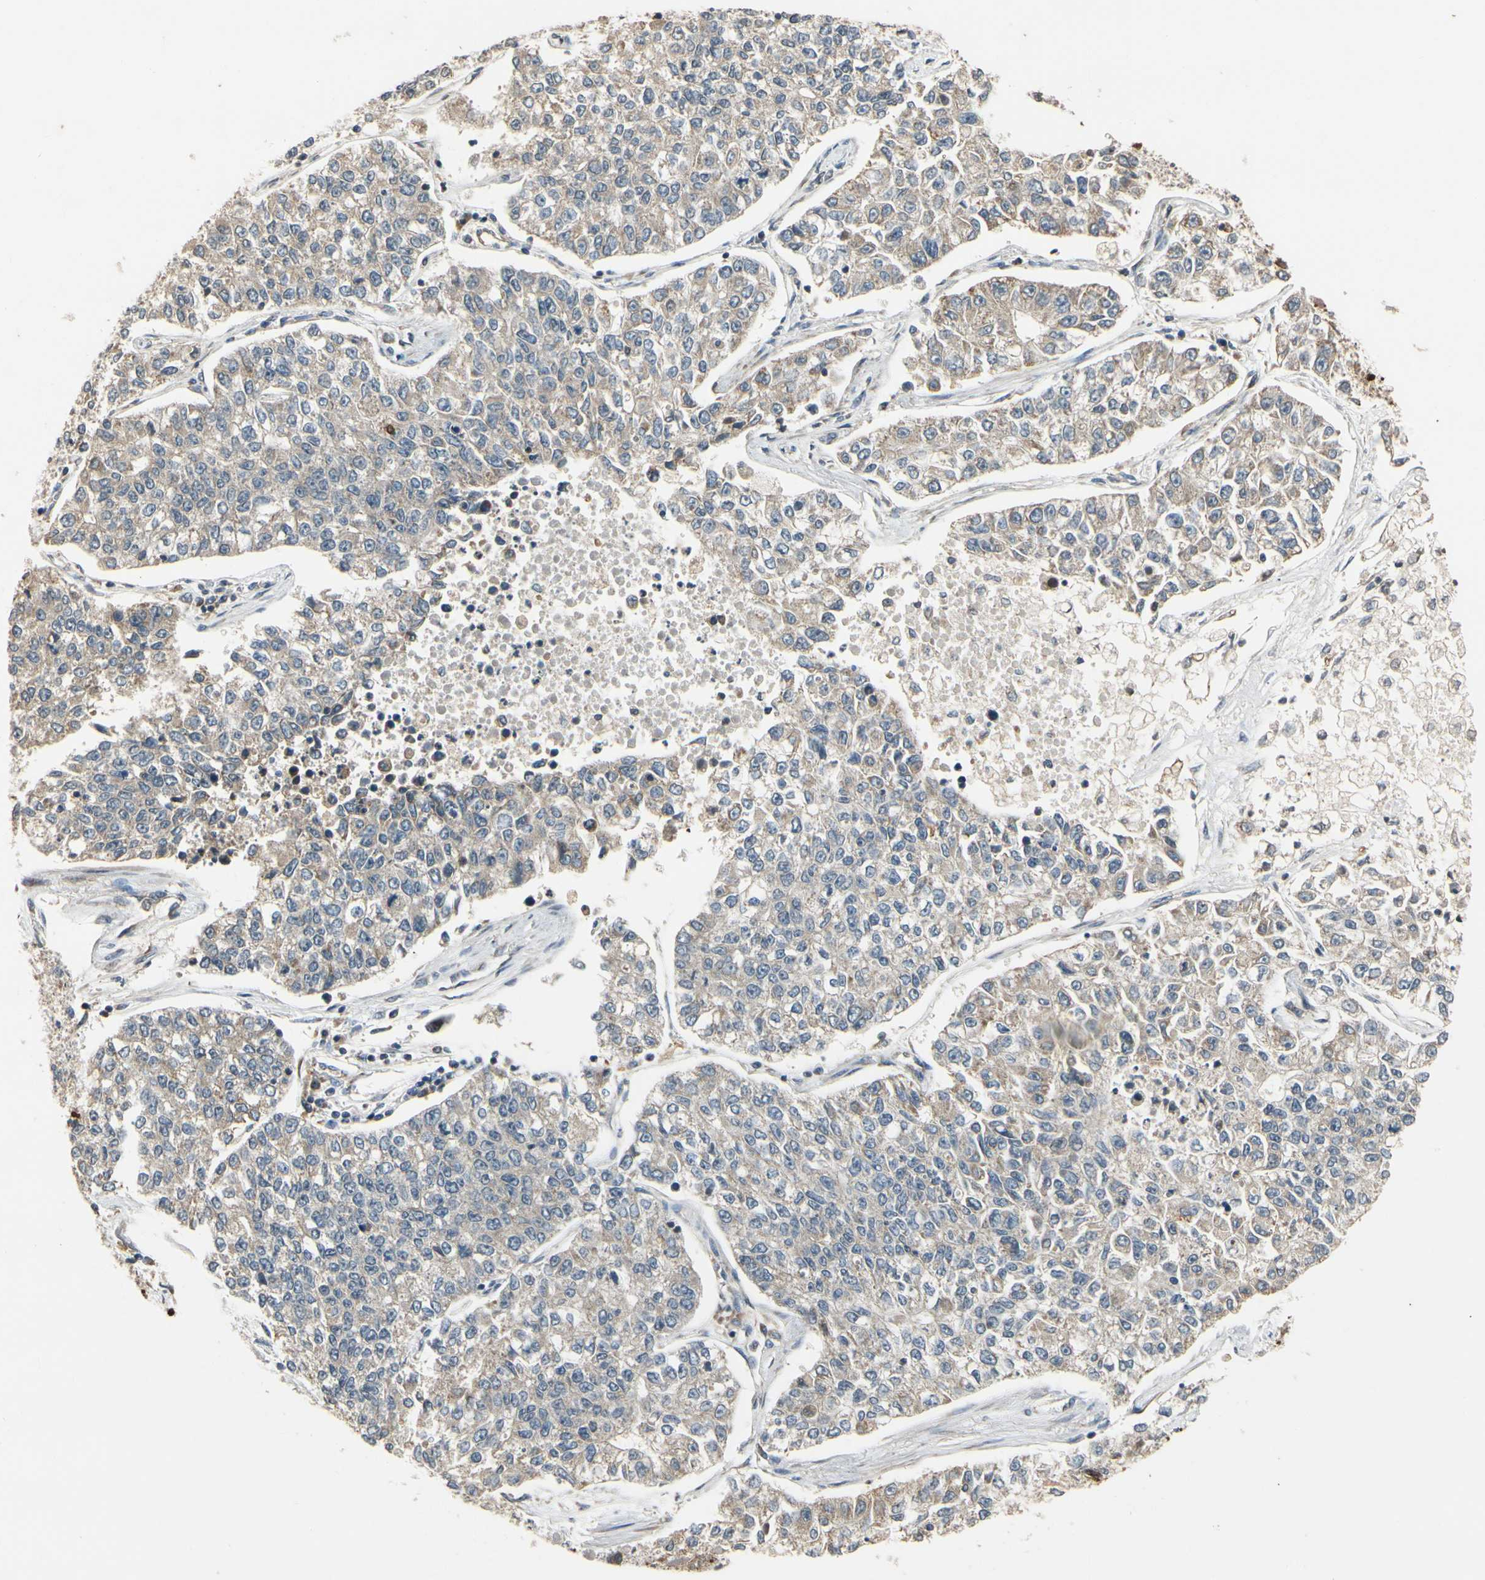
{"staining": {"intensity": "moderate", "quantity": ">75%", "location": "cytoplasmic/membranous"}, "tissue": "lung cancer", "cell_type": "Tumor cells", "image_type": "cancer", "snomed": [{"axis": "morphology", "description": "Adenocarcinoma, NOS"}, {"axis": "topography", "description": "Lung"}], "caption": "Protein analysis of lung cancer tissue demonstrates moderate cytoplasmic/membranous staining in approximately >75% of tumor cells. The staining was performed using DAB (3,3'-diaminobenzidine), with brown indicating positive protein expression. Nuclei are stained blue with hematoxylin.", "gene": "ATP2C1", "patient": {"sex": "male", "age": 49}}